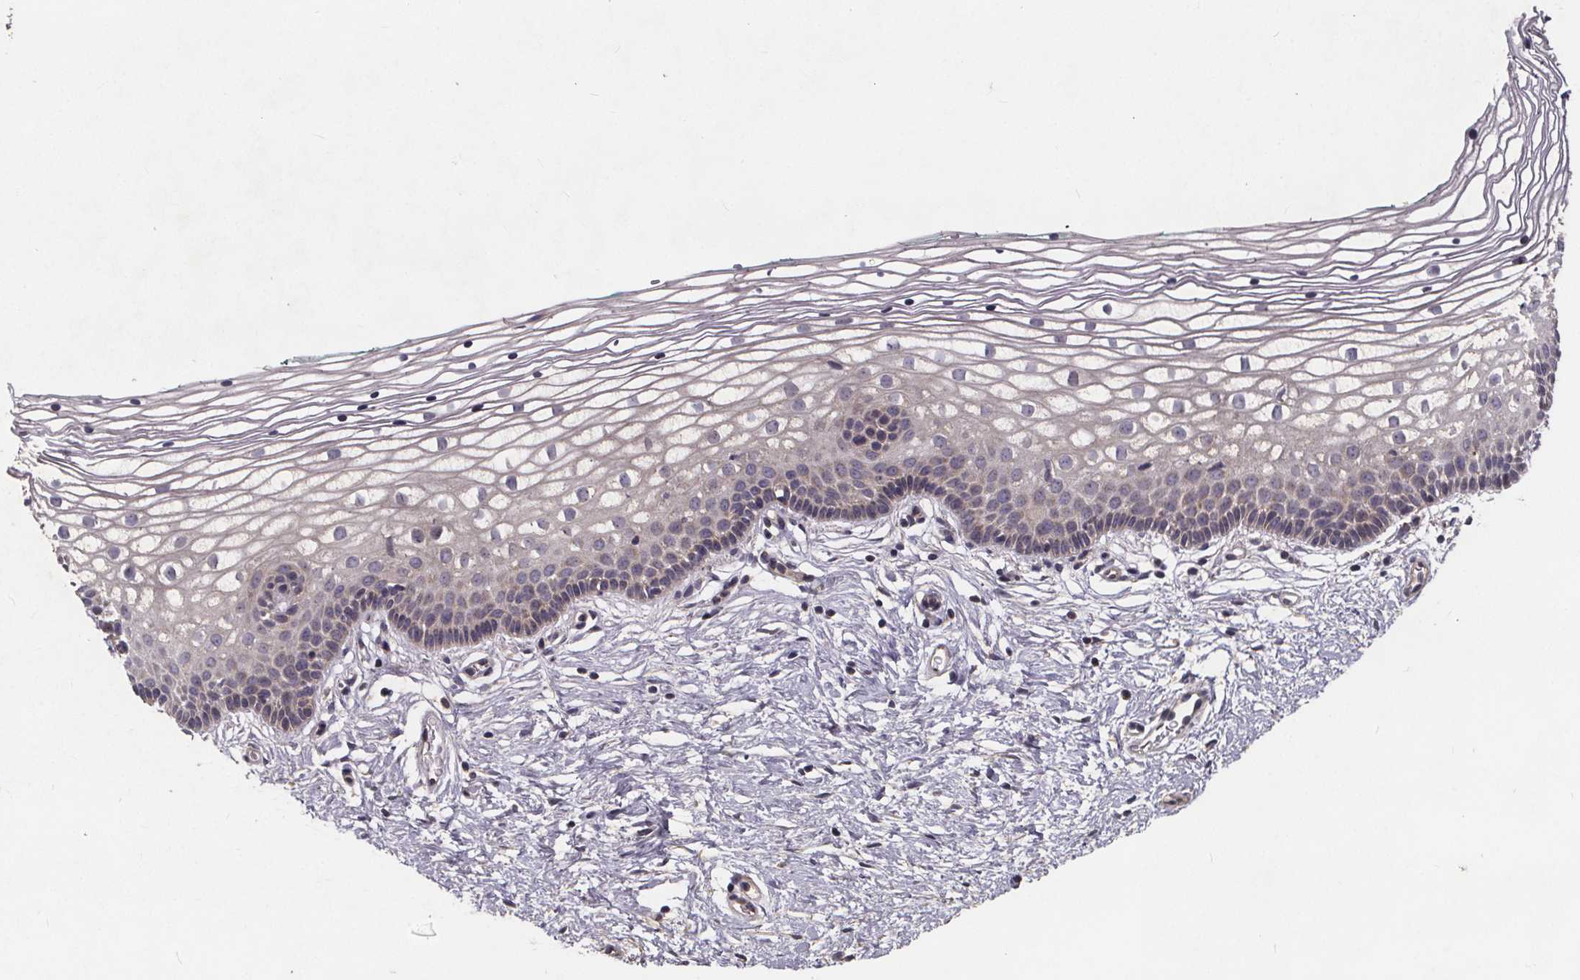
{"staining": {"intensity": "negative", "quantity": "none", "location": "none"}, "tissue": "vagina", "cell_type": "Squamous epithelial cells", "image_type": "normal", "snomed": [{"axis": "morphology", "description": "Normal tissue, NOS"}, {"axis": "topography", "description": "Vagina"}], "caption": "This is a histopathology image of immunohistochemistry staining of benign vagina, which shows no staining in squamous epithelial cells.", "gene": "YME1L1", "patient": {"sex": "female", "age": 36}}